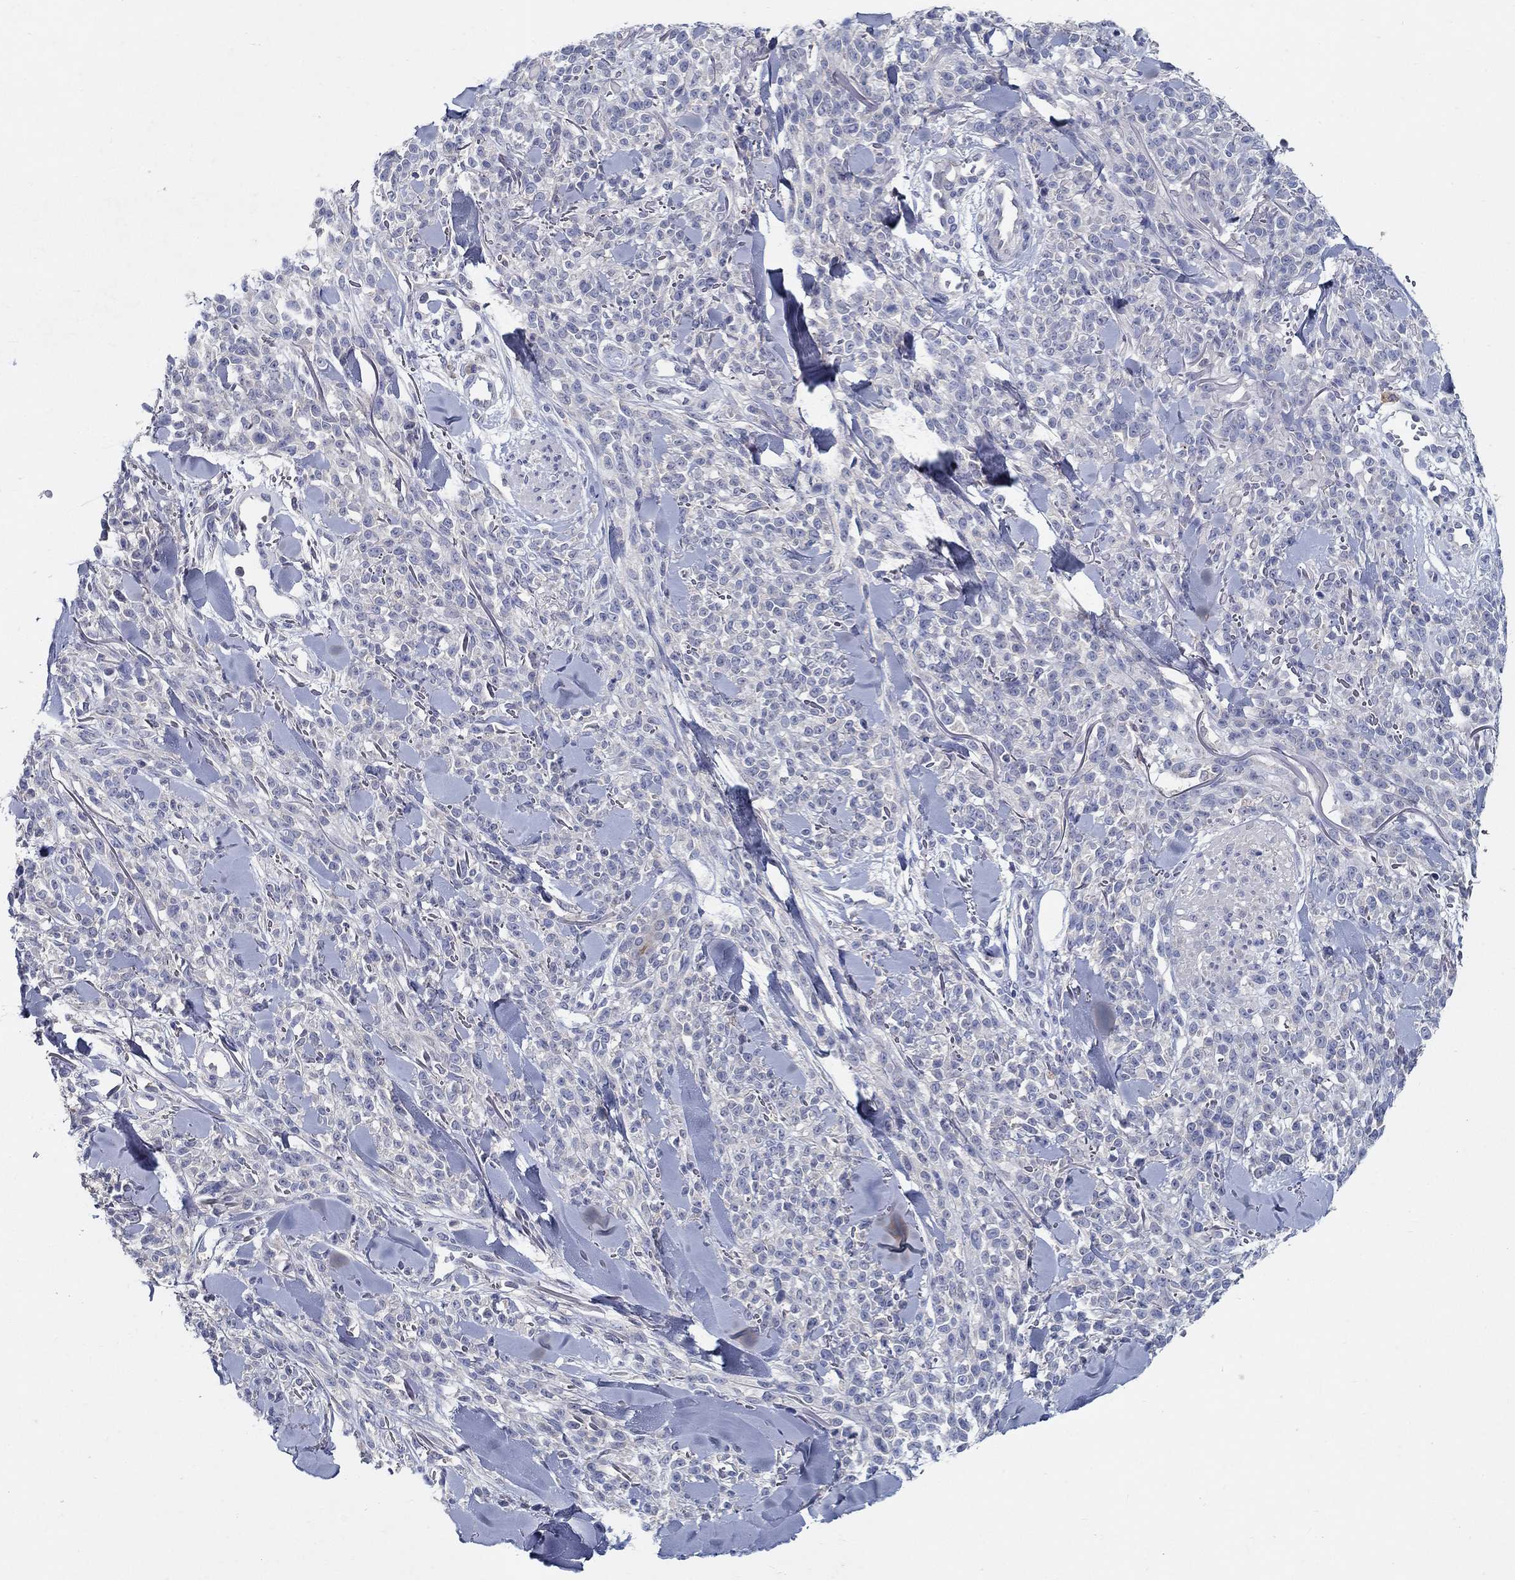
{"staining": {"intensity": "negative", "quantity": "none", "location": "none"}, "tissue": "melanoma", "cell_type": "Tumor cells", "image_type": "cancer", "snomed": [{"axis": "morphology", "description": "Malignant melanoma, NOS"}, {"axis": "topography", "description": "Skin"}, {"axis": "topography", "description": "Skin of trunk"}], "caption": "This is a image of IHC staining of malignant melanoma, which shows no expression in tumor cells. (DAB IHC visualized using brightfield microscopy, high magnification).", "gene": "PROZ", "patient": {"sex": "male", "age": 74}}